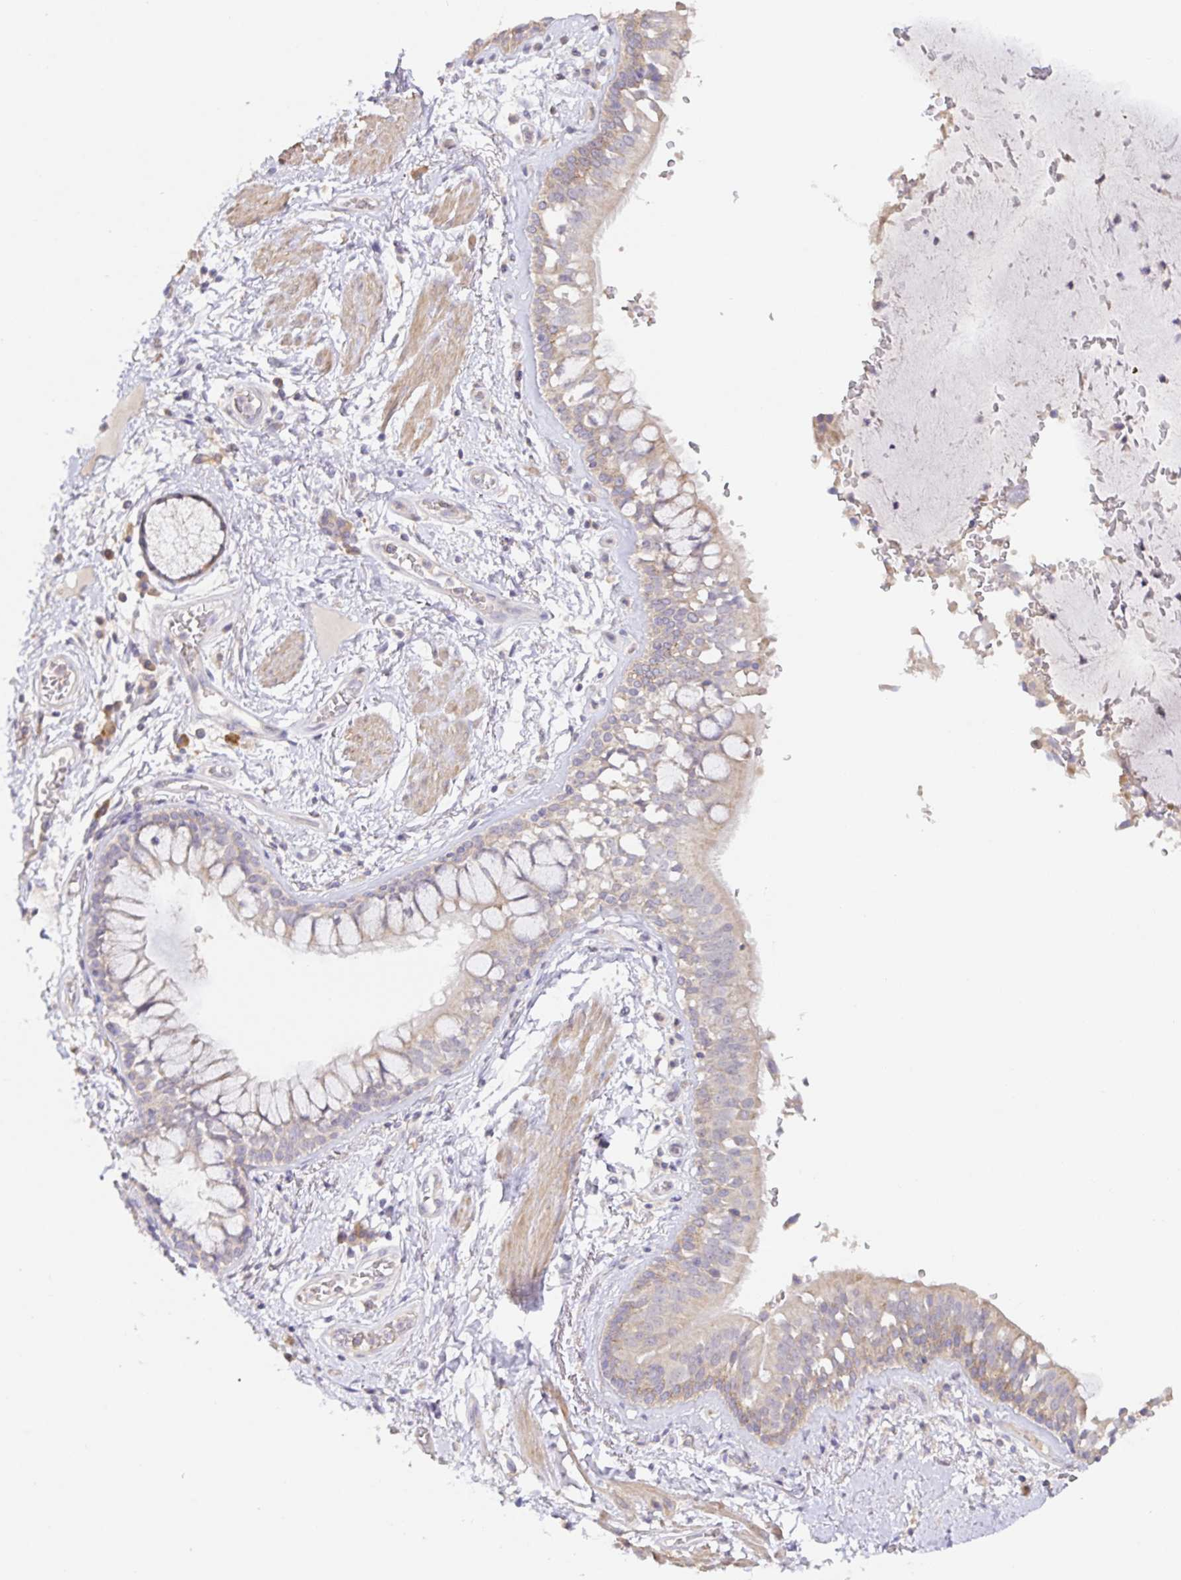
{"staining": {"intensity": "negative", "quantity": "none", "location": "none"}, "tissue": "adipose tissue", "cell_type": "Adipocytes", "image_type": "normal", "snomed": [{"axis": "morphology", "description": "Normal tissue, NOS"}, {"axis": "morphology", "description": "Degeneration, NOS"}, {"axis": "topography", "description": "Cartilage tissue"}, {"axis": "topography", "description": "Lung"}], "caption": "Immunohistochemistry (IHC) image of normal adipose tissue: adipose tissue stained with DAB (3,3'-diaminobenzidine) shows no significant protein positivity in adipocytes. (Stains: DAB immunohistochemistry with hematoxylin counter stain, Microscopy: brightfield microscopy at high magnification).", "gene": "ZDHHC11B", "patient": {"sex": "female", "age": 61}}